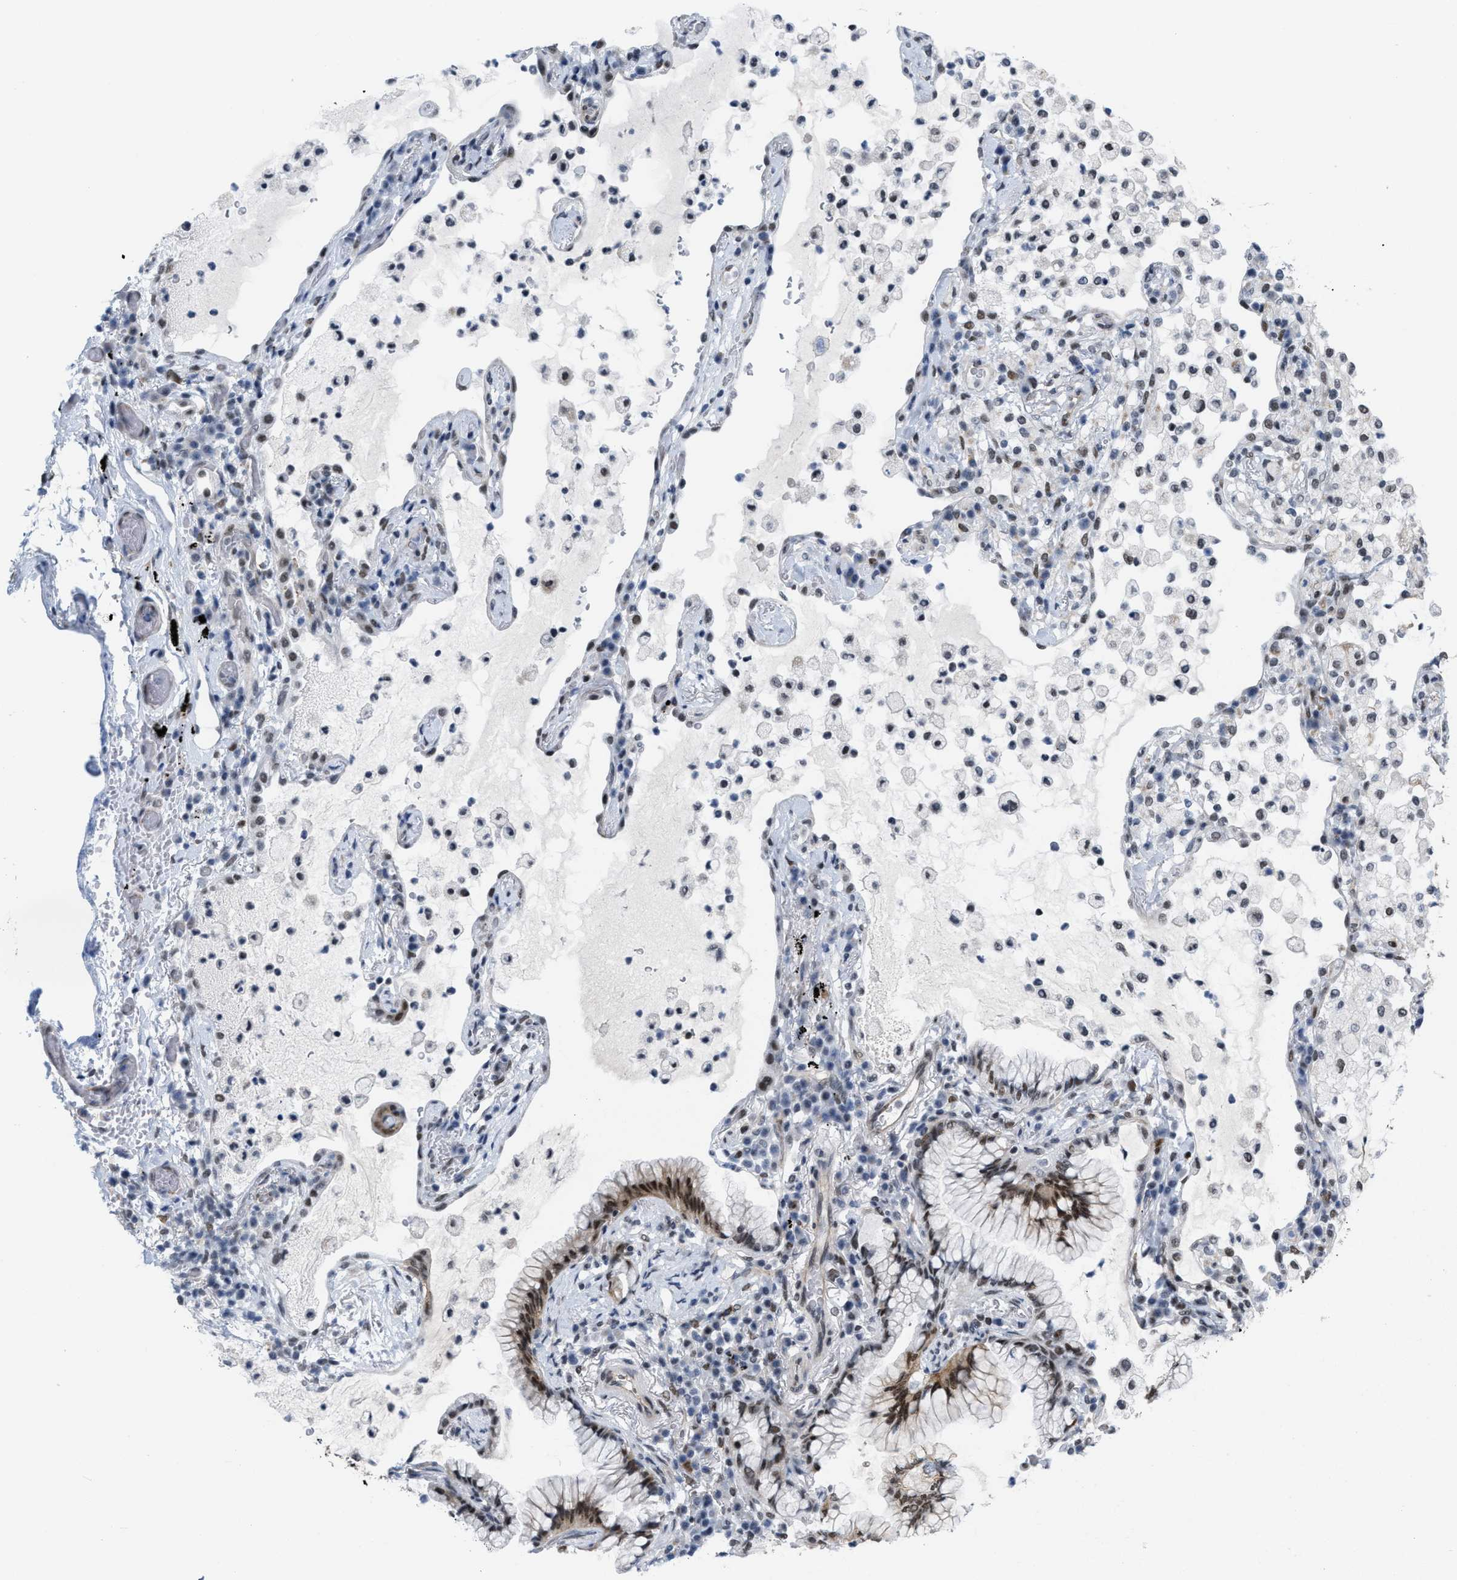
{"staining": {"intensity": "moderate", "quantity": "25%-75%", "location": "cytoplasmic/membranous,nuclear"}, "tissue": "lung cancer", "cell_type": "Tumor cells", "image_type": "cancer", "snomed": [{"axis": "morphology", "description": "Adenocarcinoma, NOS"}, {"axis": "topography", "description": "Lung"}], "caption": "A brown stain labels moderate cytoplasmic/membranous and nuclear positivity of a protein in human adenocarcinoma (lung) tumor cells.", "gene": "MIER1", "patient": {"sex": "female", "age": 70}}